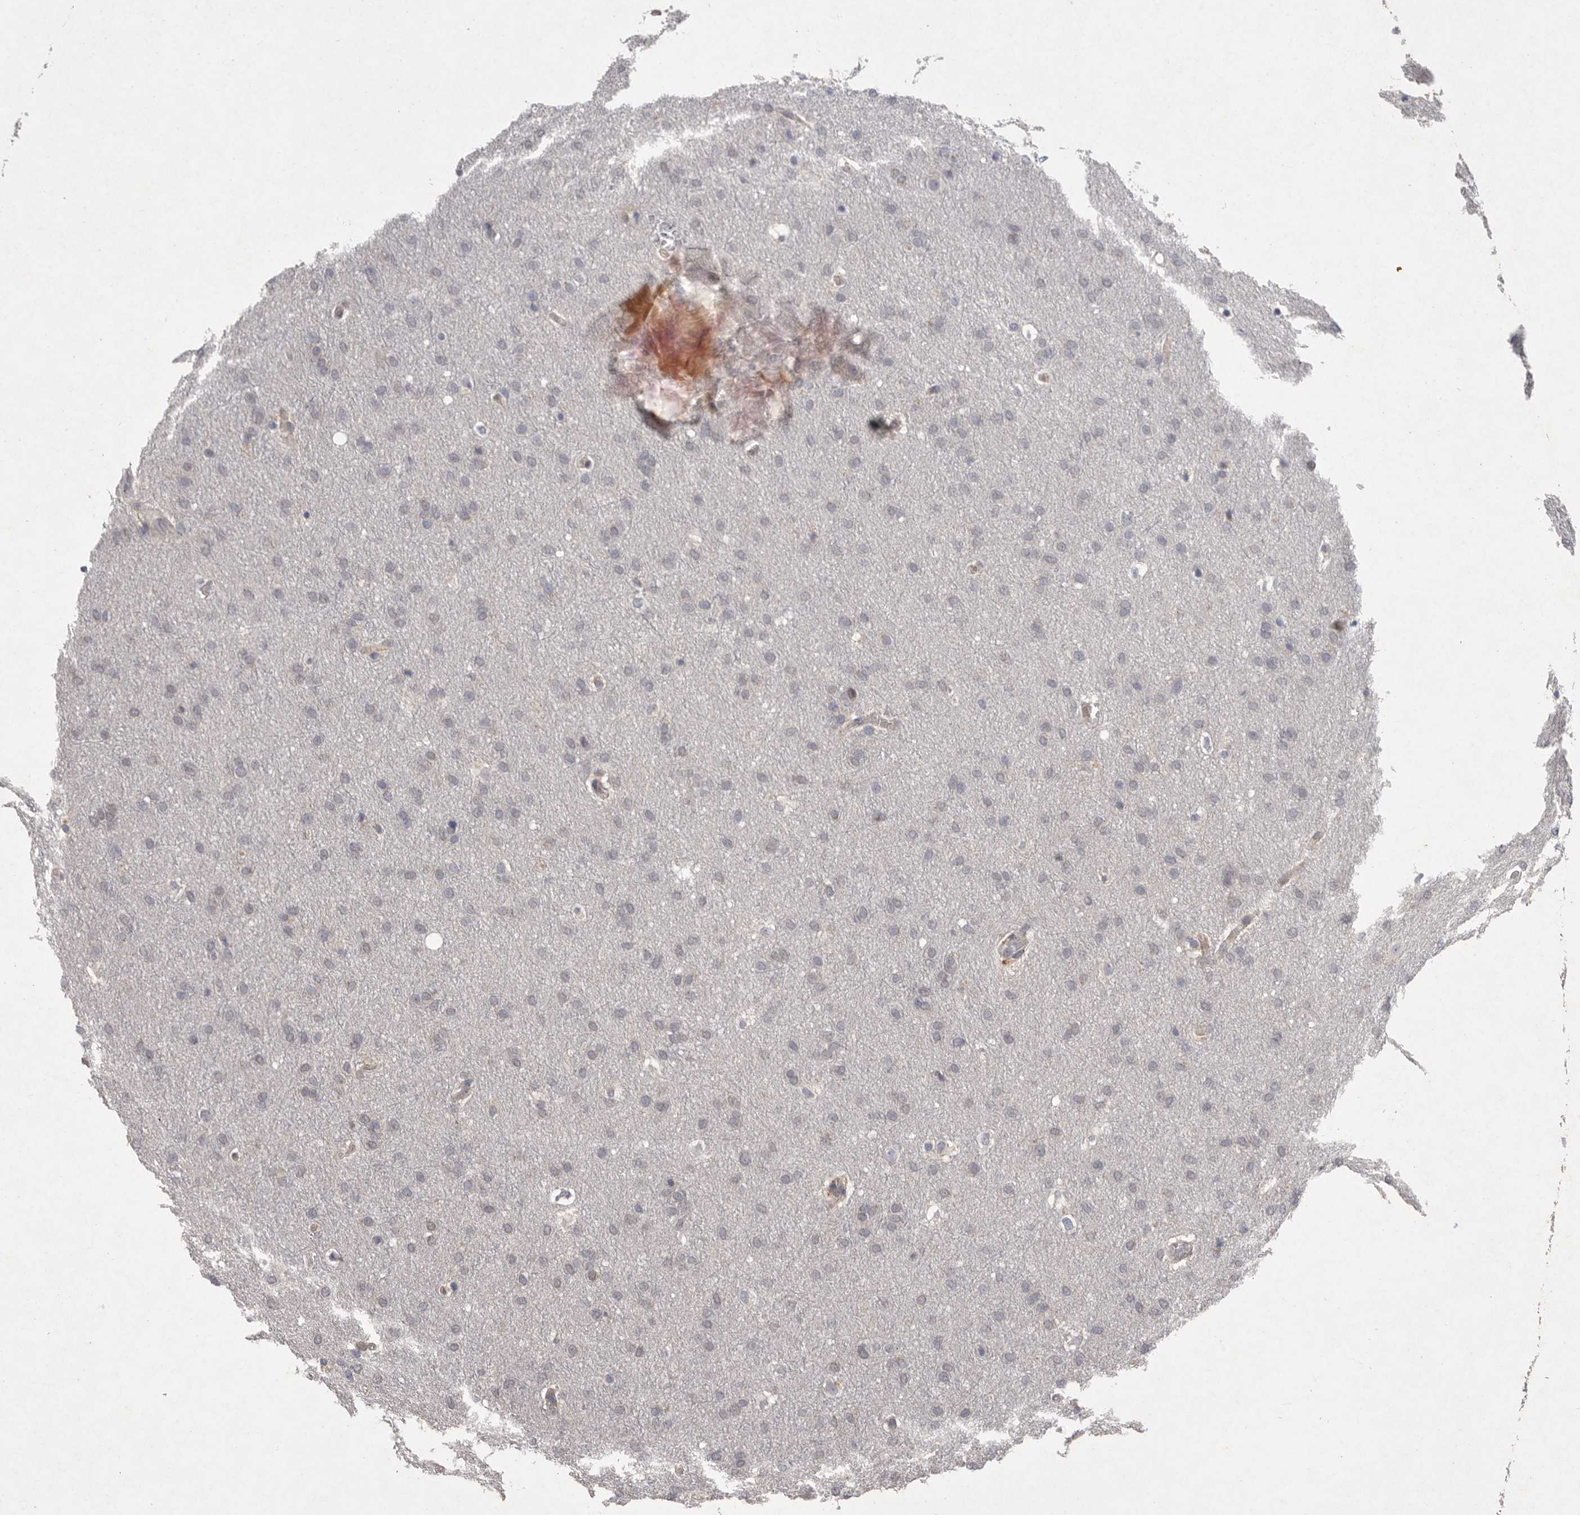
{"staining": {"intensity": "negative", "quantity": "none", "location": "none"}, "tissue": "glioma", "cell_type": "Tumor cells", "image_type": "cancer", "snomed": [{"axis": "morphology", "description": "Glioma, malignant, Low grade"}, {"axis": "topography", "description": "Brain"}], "caption": "High magnification brightfield microscopy of glioma stained with DAB (brown) and counterstained with hematoxylin (blue): tumor cells show no significant expression.", "gene": "MAN2A1", "patient": {"sex": "female", "age": 37}}